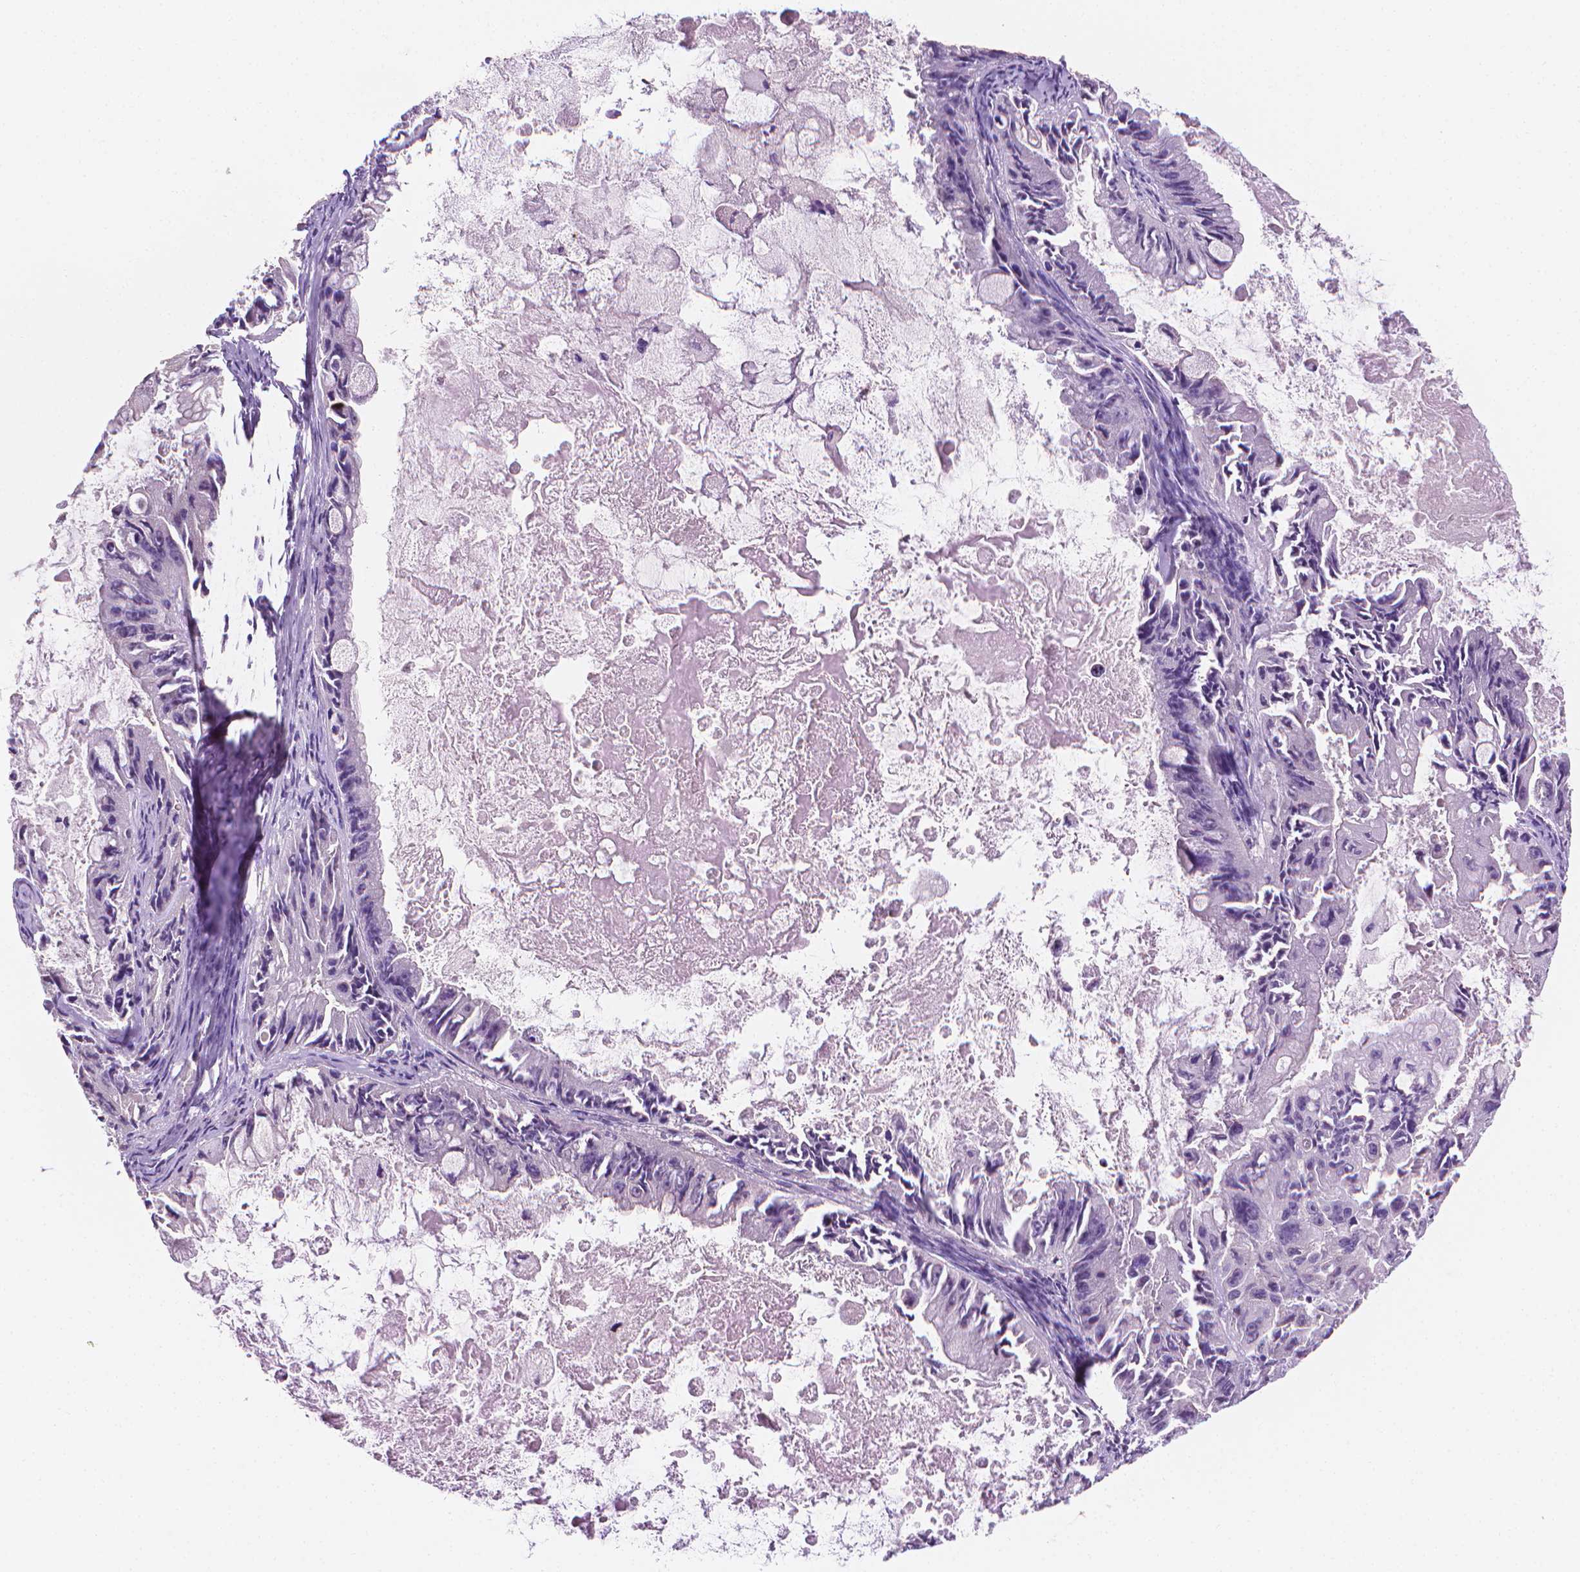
{"staining": {"intensity": "negative", "quantity": "none", "location": "none"}, "tissue": "ovarian cancer", "cell_type": "Tumor cells", "image_type": "cancer", "snomed": [{"axis": "morphology", "description": "Cystadenocarcinoma, mucinous, NOS"}, {"axis": "topography", "description": "Ovary"}], "caption": "Immunohistochemical staining of ovarian cancer (mucinous cystadenocarcinoma) shows no significant expression in tumor cells.", "gene": "FASN", "patient": {"sex": "female", "age": 61}}